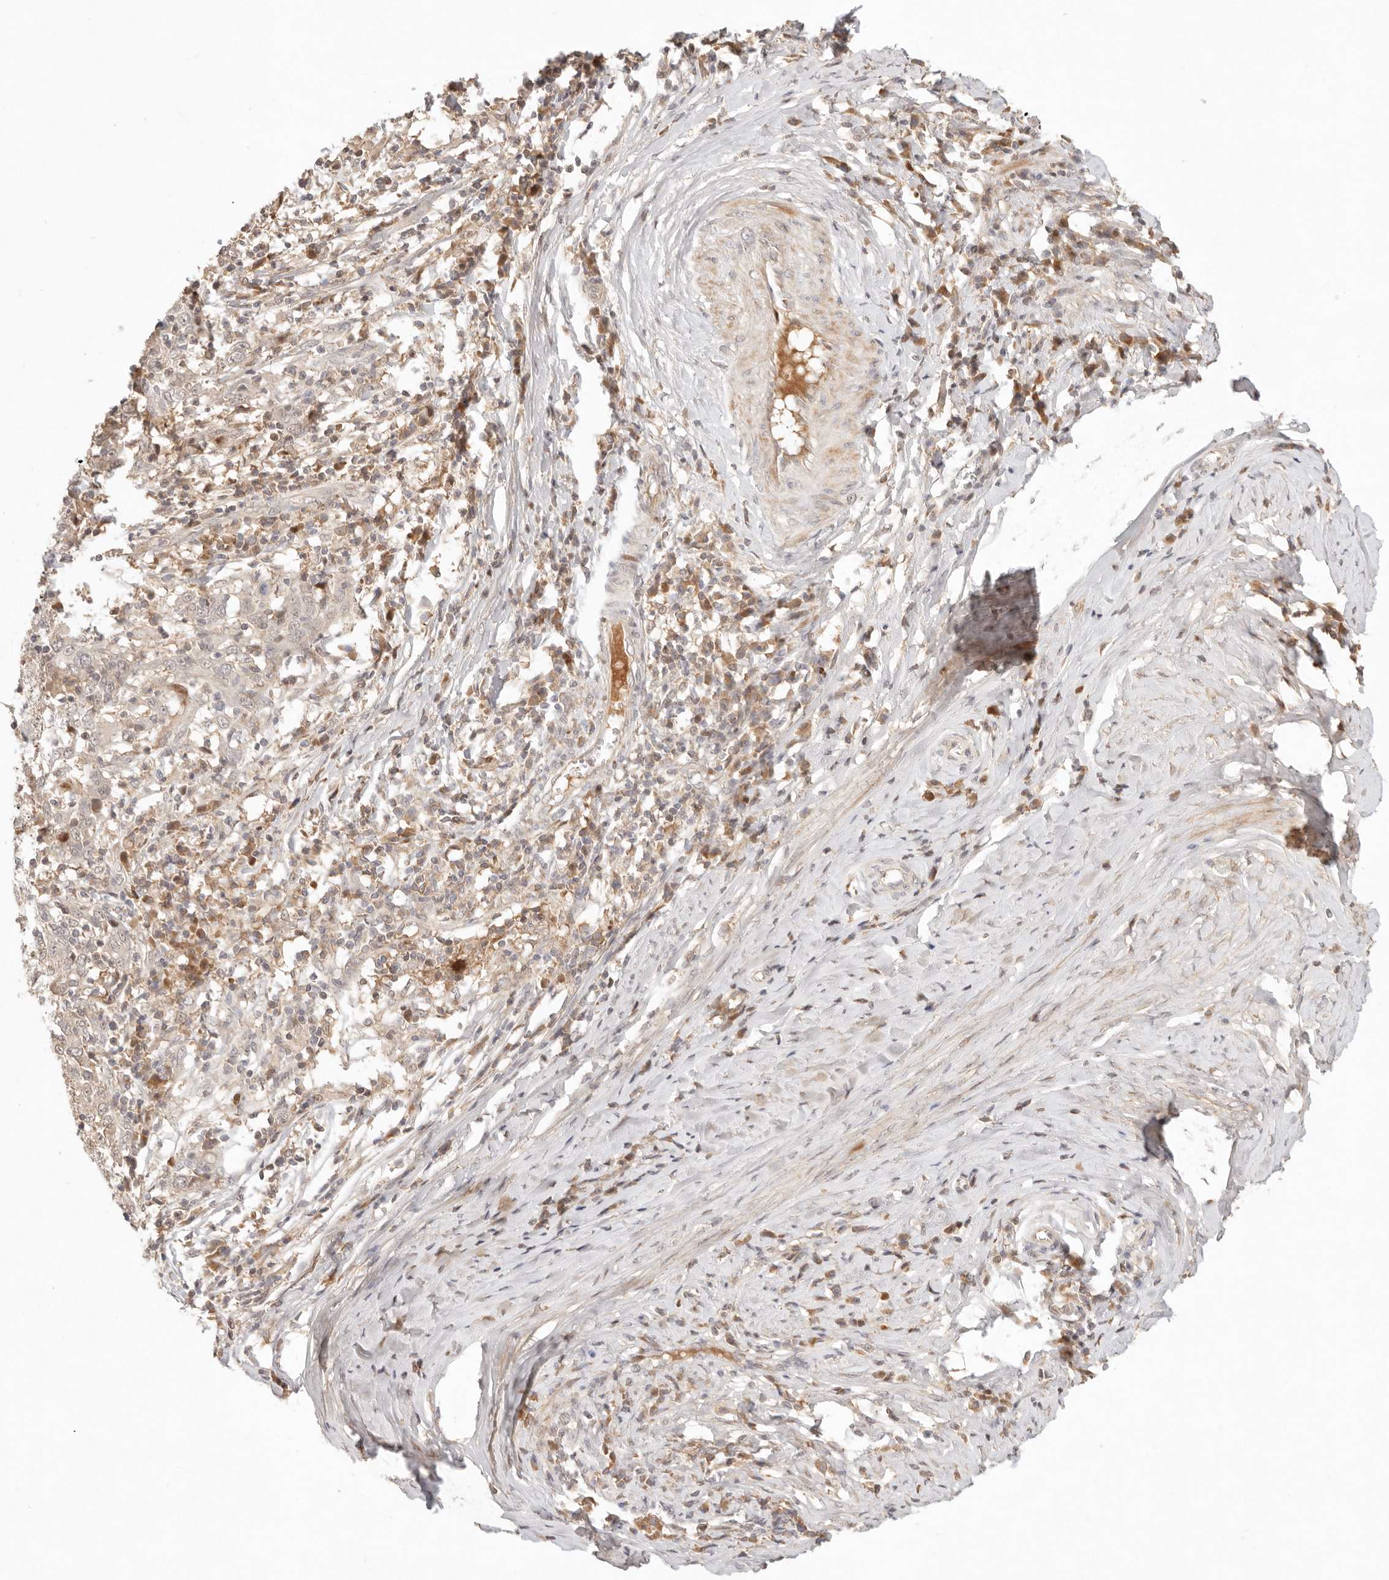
{"staining": {"intensity": "negative", "quantity": "none", "location": "none"}, "tissue": "cervical cancer", "cell_type": "Tumor cells", "image_type": "cancer", "snomed": [{"axis": "morphology", "description": "Squamous cell carcinoma, NOS"}, {"axis": "topography", "description": "Cervix"}], "caption": "Immunohistochemistry (IHC) image of neoplastic tissue: cervical cancer stained with DAB (3,3'-diaminobenzidine) demonstrates no significant protein positivity in tumor cells.", "gene": "PHLDA3", "patient": {"sex": "female", "age": 46}}